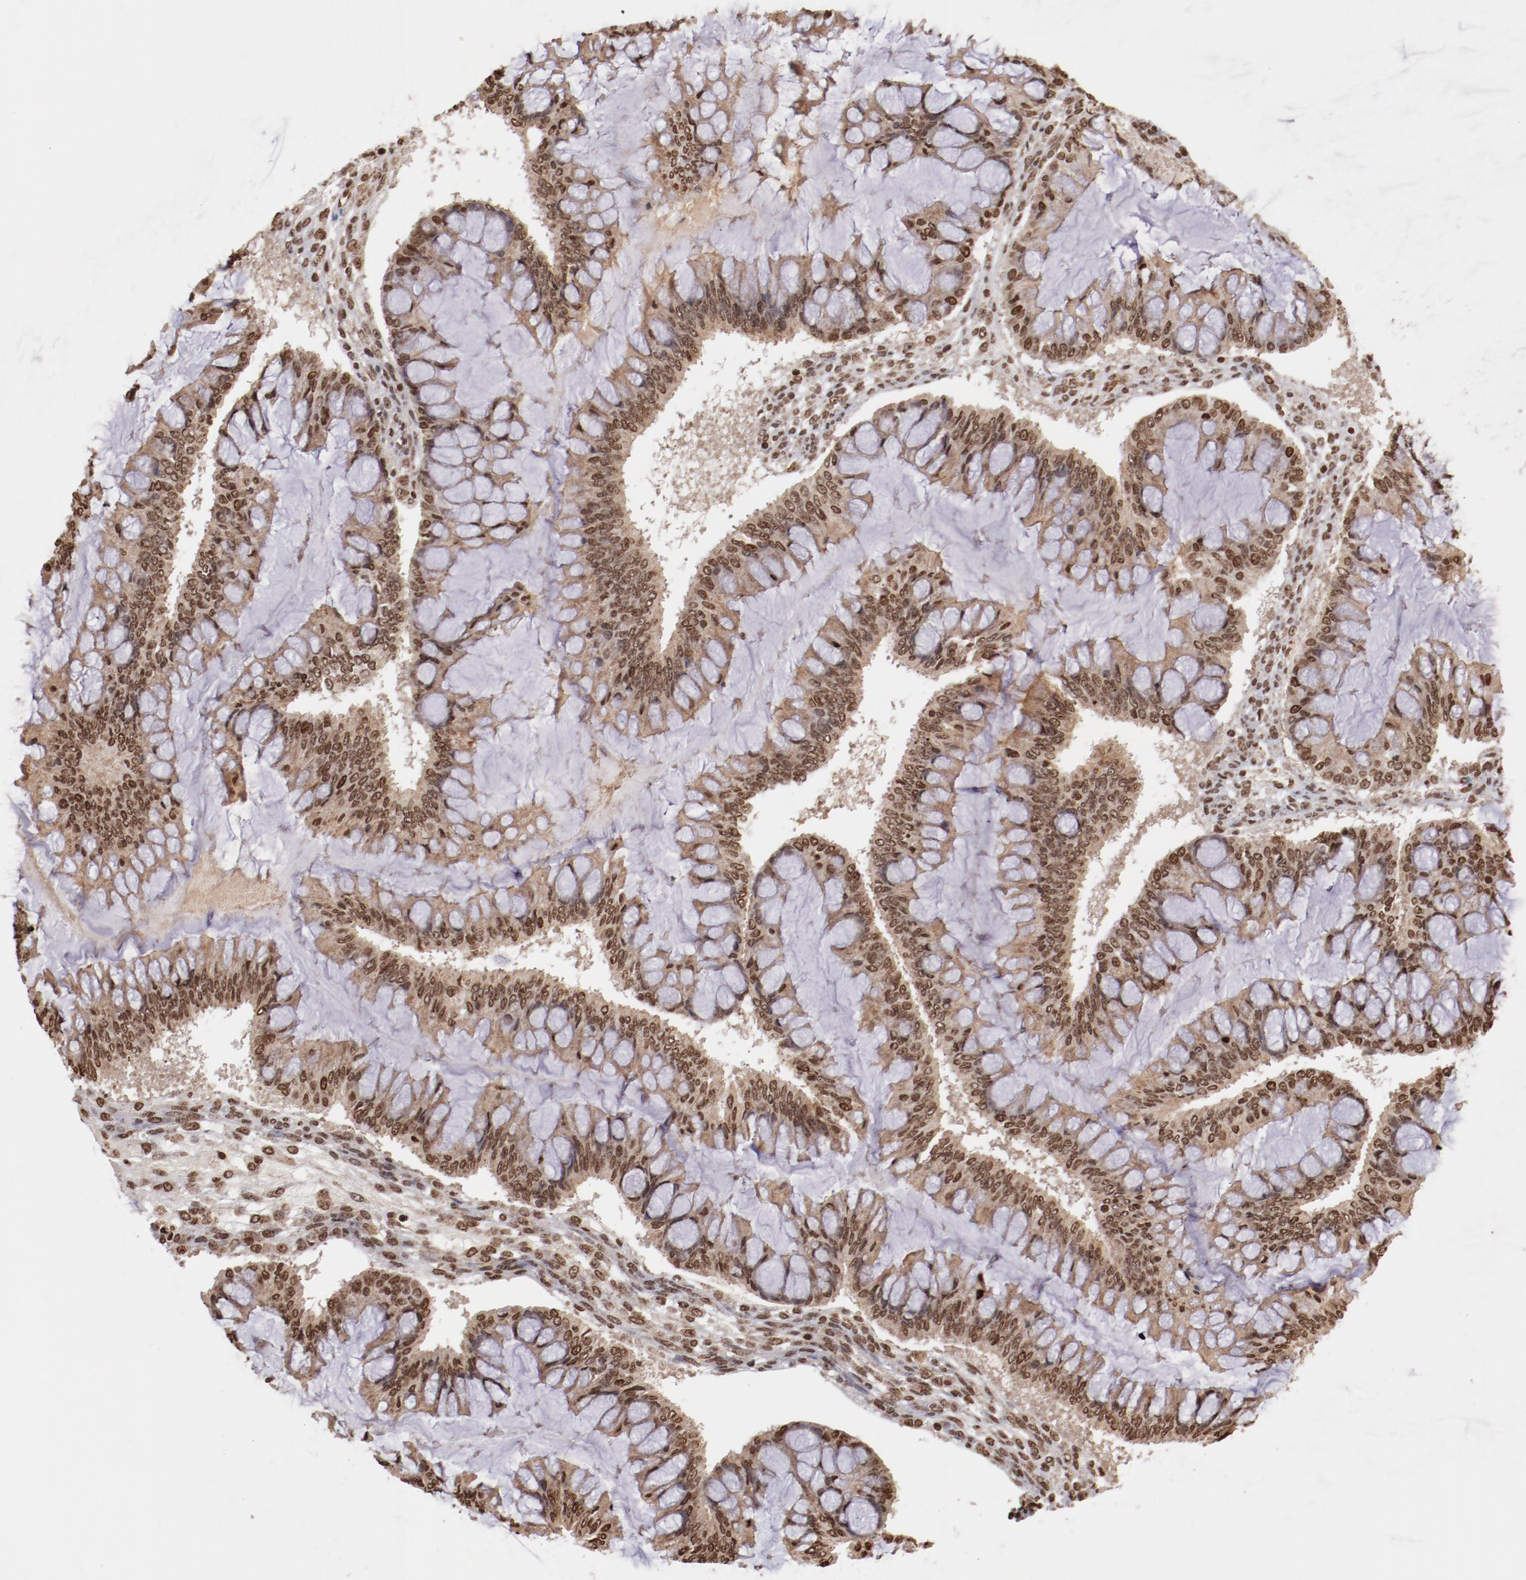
{"staining": {"intensity": "moderate", "quantity": ">75%", "location": "nuclear"}, "tissue": "ovarian cancer", "cell_type": "Tumor cells", "image_type": "cancer", "snomed": [{"axis": "morphology", "description": "Cystadenocarcinoma, mucinous, NOS"}, {"axis": "topography", "description": "Ovary"}], "caption": "Ovarian cancer (mucinous cystadenocarcinoma) stained with a brown dye reveals moderate nuclear positive positivity in about >75% of tumor cells.", "gene": "ABL2", "patient": {"sex": "female", "age": 73}}